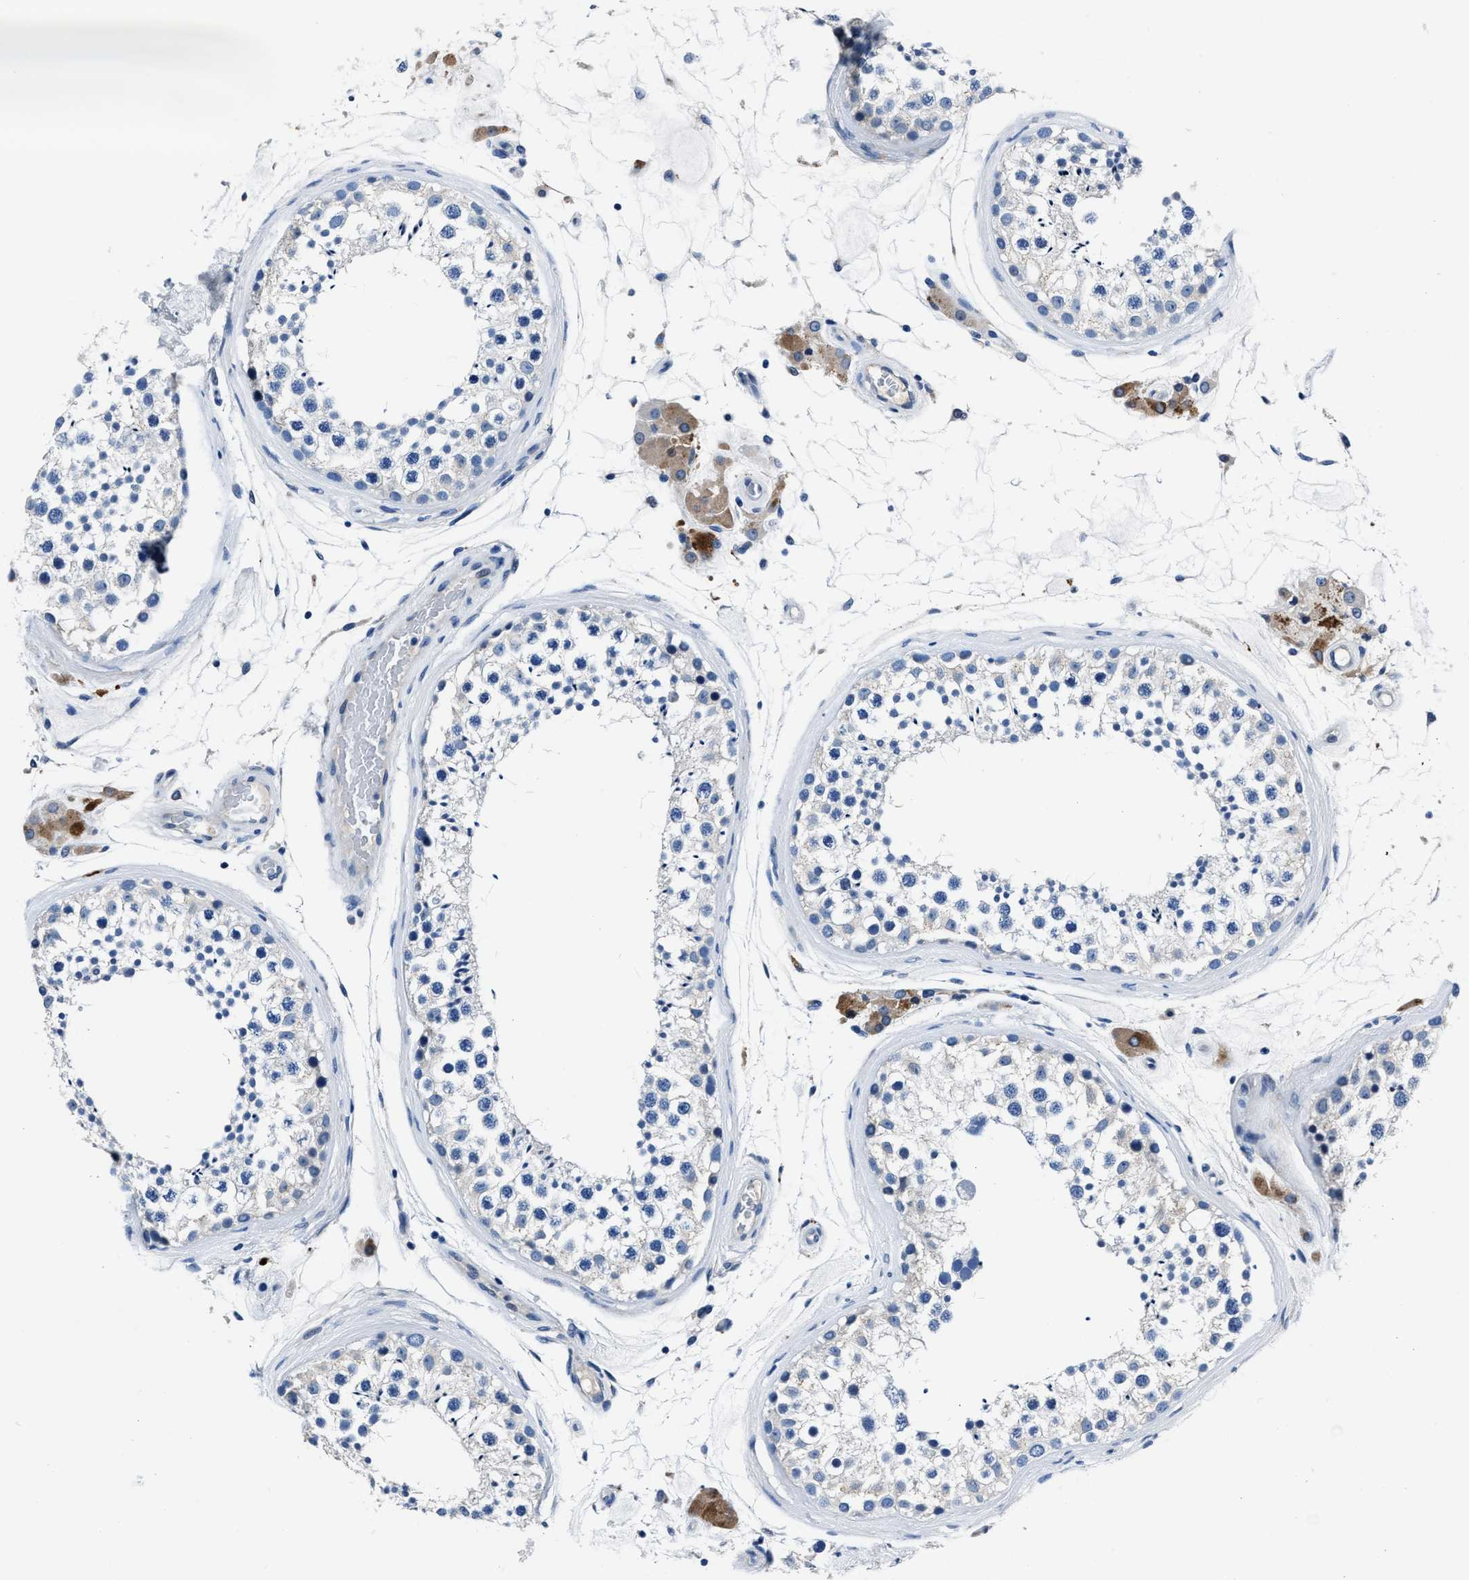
{"staining": {"intensity": "negative", "quantity": "none", "location": "none"}, "tissue": "testis", "cell_type": "Cells in seminiferous ducts", "image_type": "normal", "snomed": [{"axis": "morphology", "description": "Normal tissue, NOS"}, {"axis": "topography", "description": "Testis"}], "caption": "Protein analysis of benign testis reveals no significant expression in cells in seminiferous ducts. (IHC, brightfield microscopy, high magnification).", "gene": "NACAD", "patient": {"sex": "male", "age": 46}}